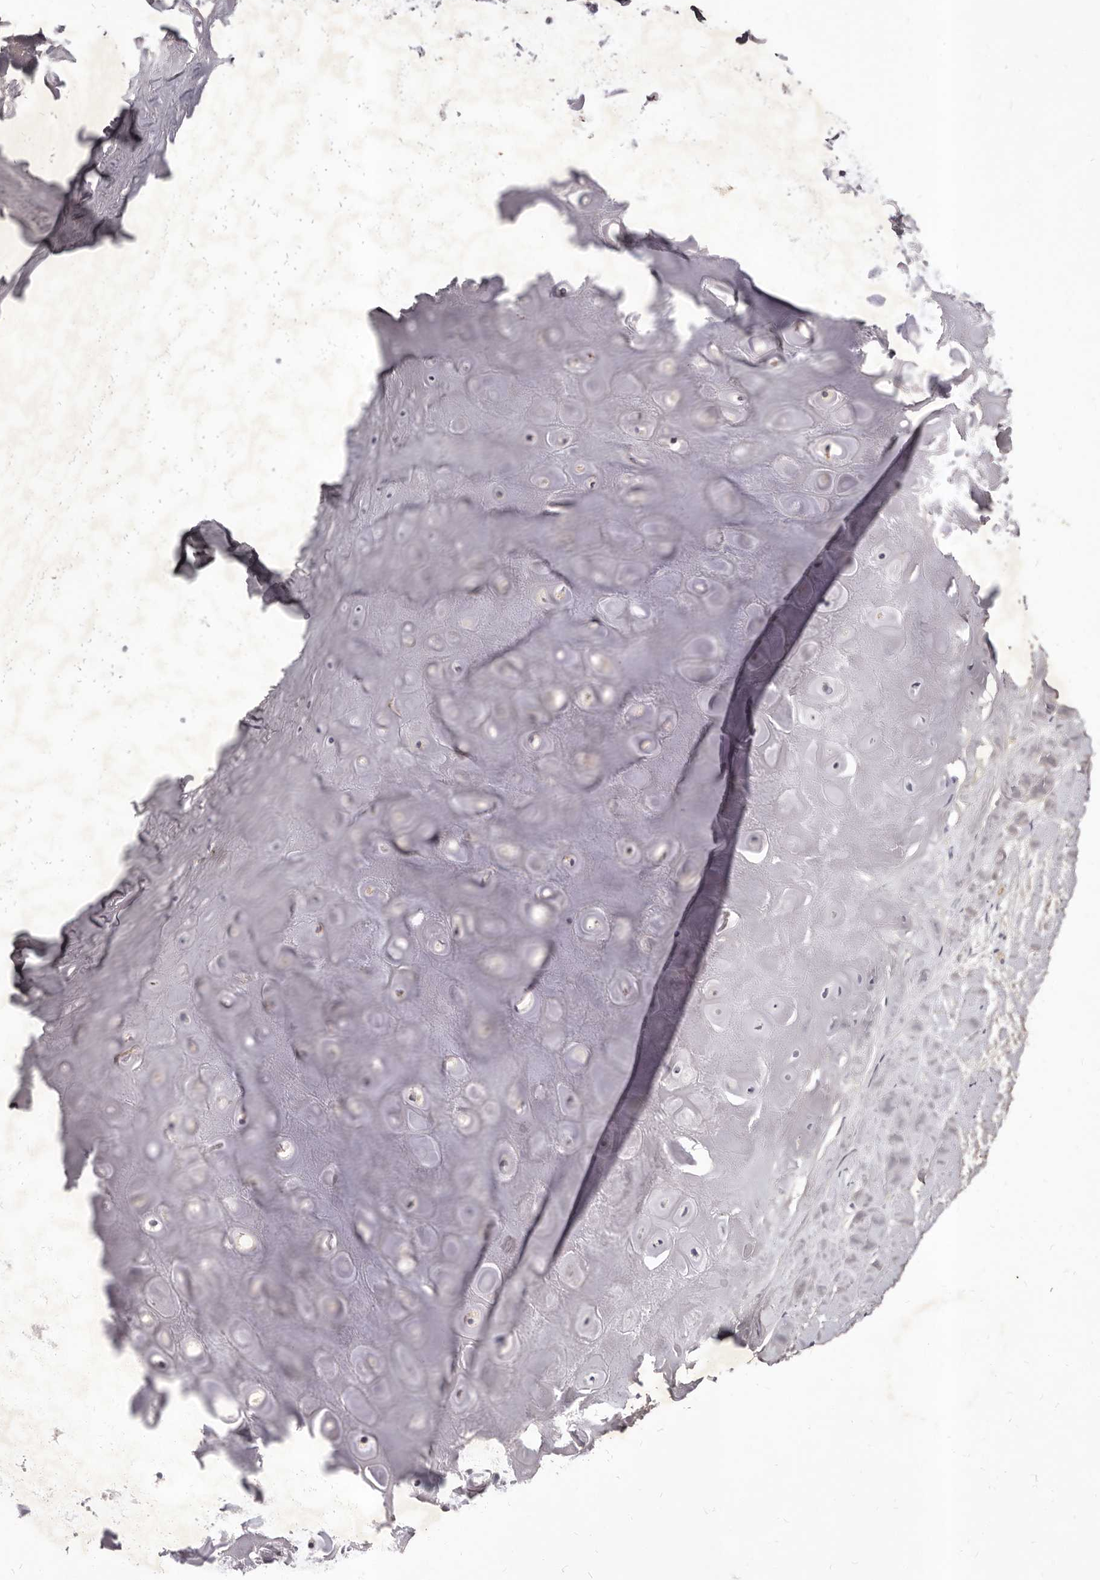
{"staining": {"intensity": "negative", "quantity": "none", "location": "none"}, "tissue": "adipose tissue", "cell_type": "Adipocytes", "image_type": "normal", "snomed": [{"axis": "morphology", "description": "Normal tissue, NOS"}, {"axis": "morphology", "description": "Basal cell carcinoma"}, {"axis": "topography", "description": "Skin"}], "caption": "The immunohistochemistry histopathology image has no significant positivity in adipocytes of adipose tissue.", "gene": "ALPK1", "patient": {"sex": "female", "age": 89}}